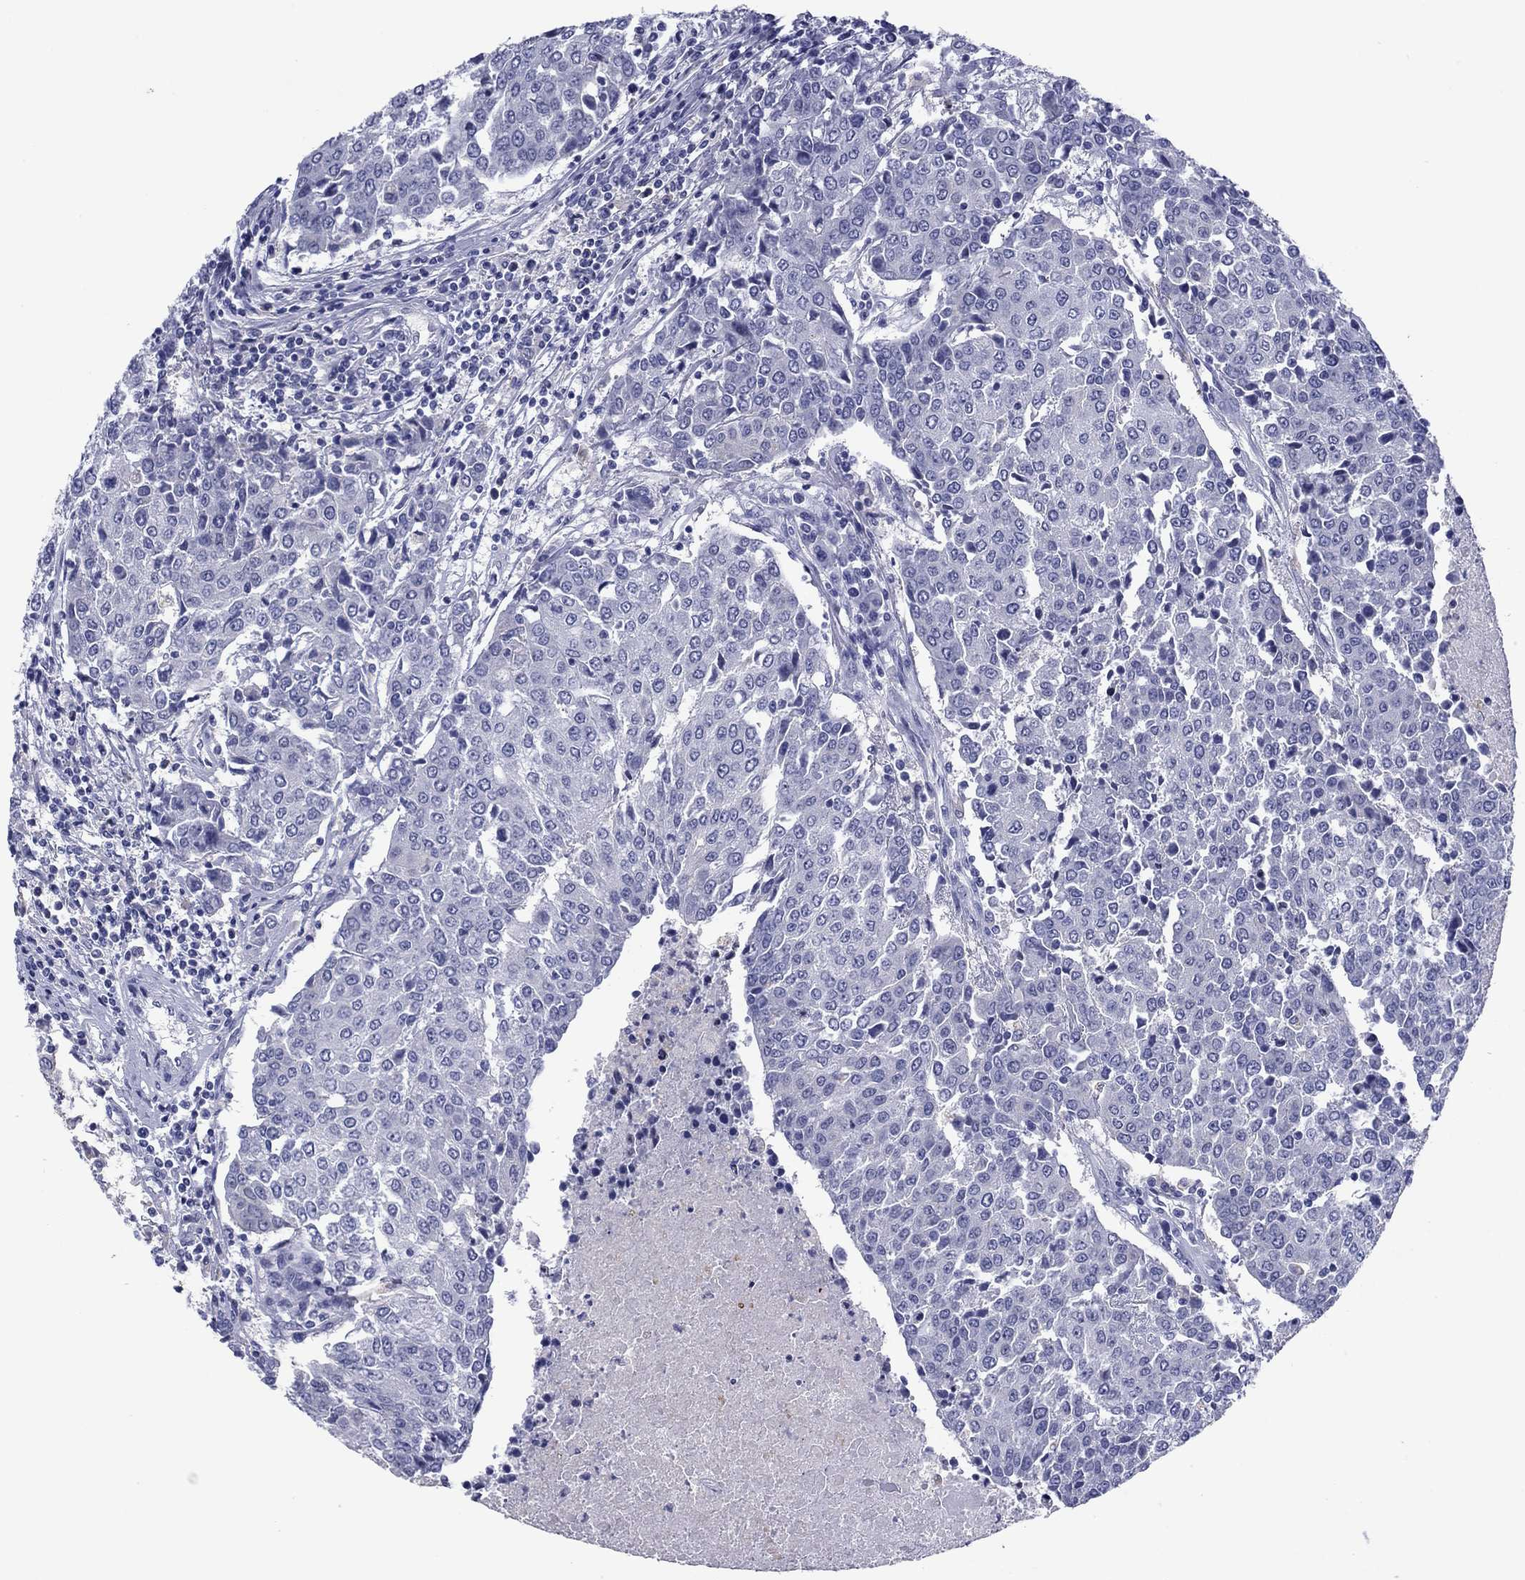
{"staining": {"intensity": "negative", "quantity": "none", "location": "none"}, "tissue": "urothelial cancer", "cell_type": "Tumor cells", "image_type": "cancer", "snomed": [{"axis": "morphology", "description": "Urothelial carcinoma, High grade"}, {"axis": "topography", "description": "Urinary bladder"}], "caption": "Tumor cells are negative for brown protein staining in urothelial cancer.", "gene": "TCFL5", "patient": {"sex": "female", "age": 85}}